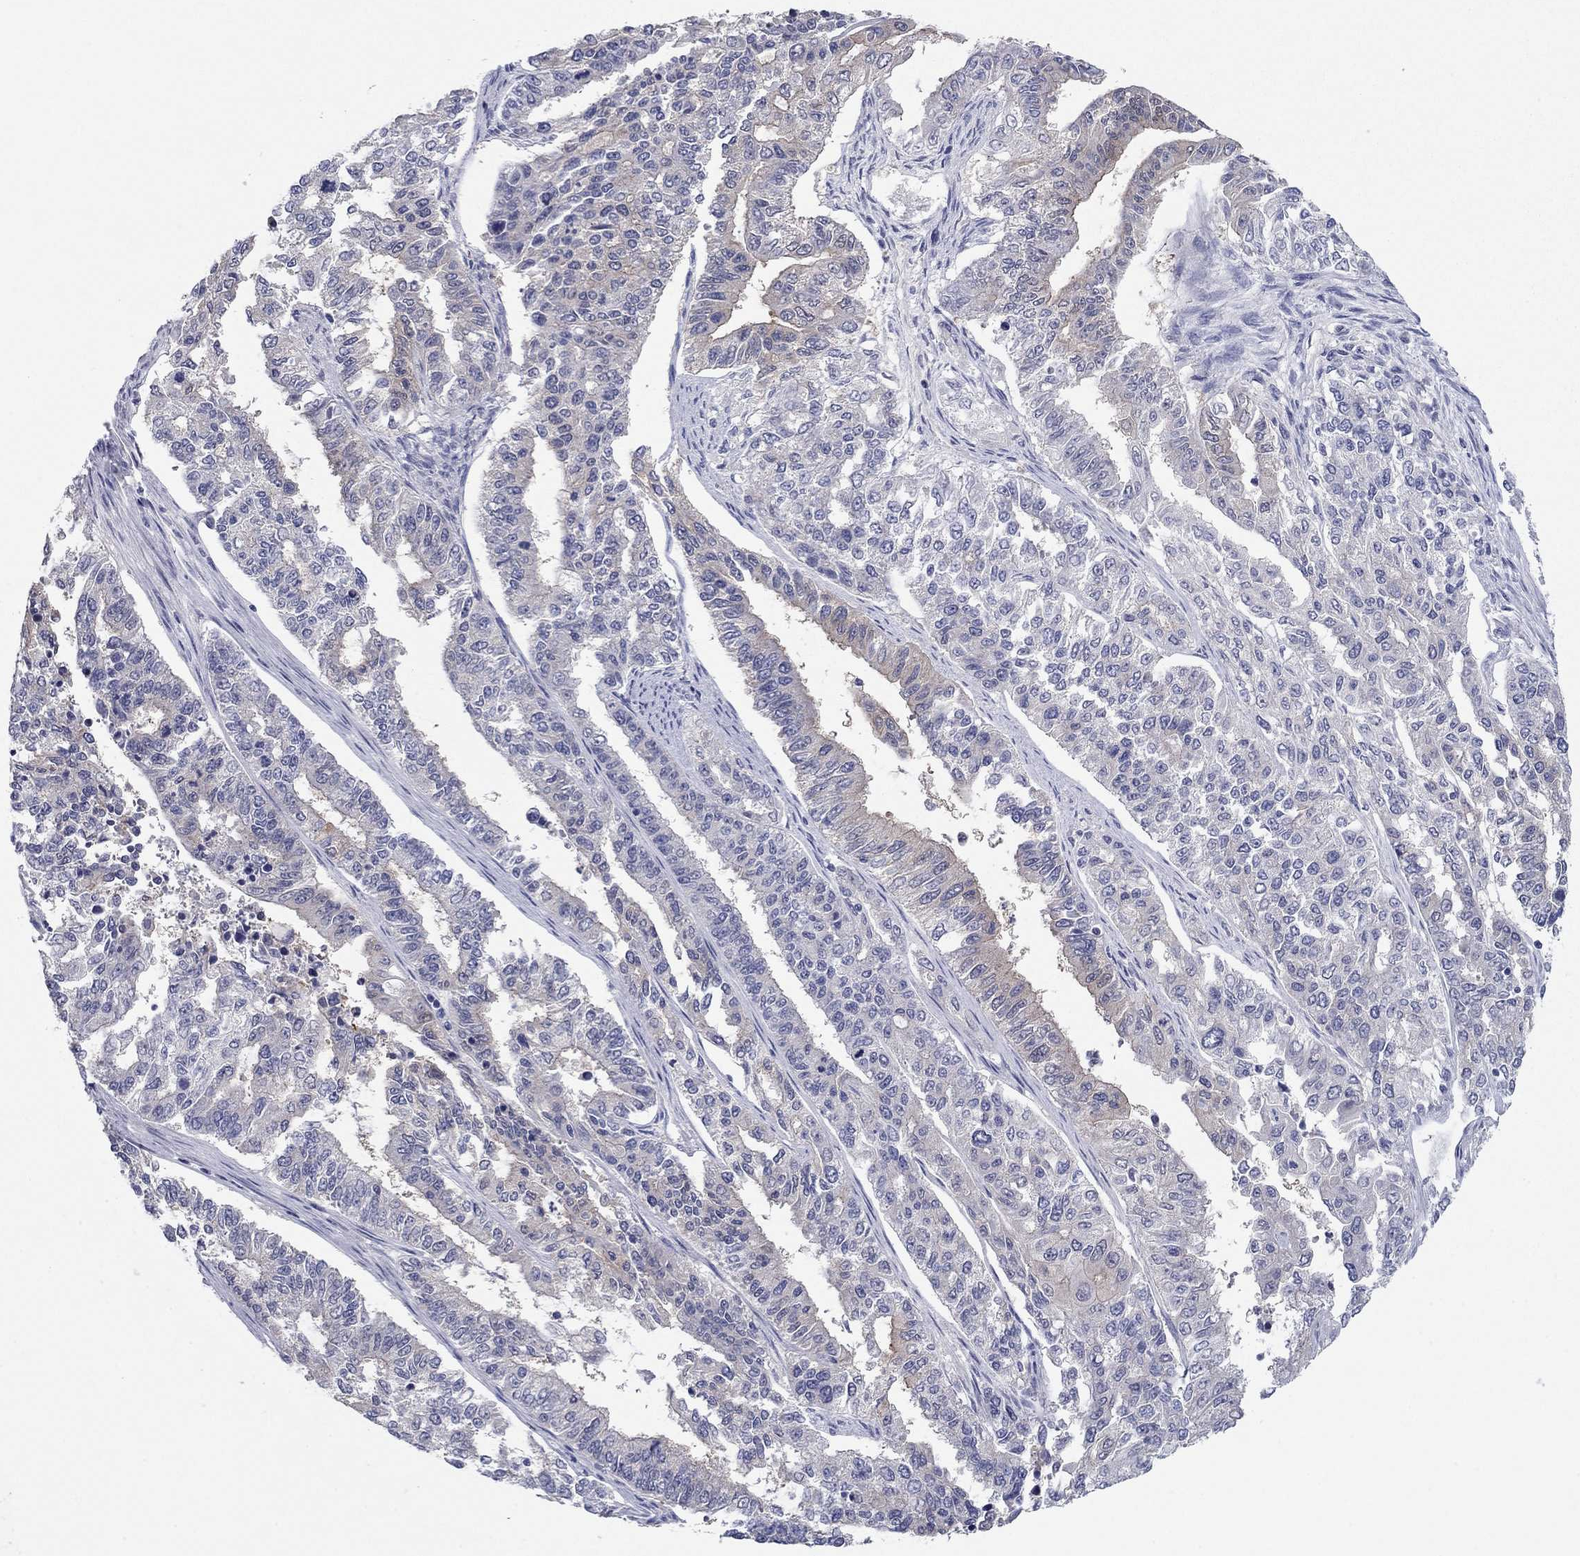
{"staining": {"intensity": "moderate", "quantity": "<25%", "location": "cytoplasmic/membranous"}, "tissue": "endometrial cancer", "cell_type": "Tumor cells", "image_type": "cancer", "snomed": [{"axis": "morphology", "description": "Adenocarcinoma, NOS"}, {"axis": "topography", "description": "Uterus"}], "caption": "The photomicrograph exhibits a brown stain indicating the presence of a protein in the cytoplasmic/membranous of tumor cells in endometrial cancer. The protein of interest is stained brown, and the nuclei are stained in blue (DAB (3,3'-diaminobenzidine) IHC with brightfield microscopy, high magnification).", "gene": "PLS1", "patient": {"sex": "female", "age": 59}}